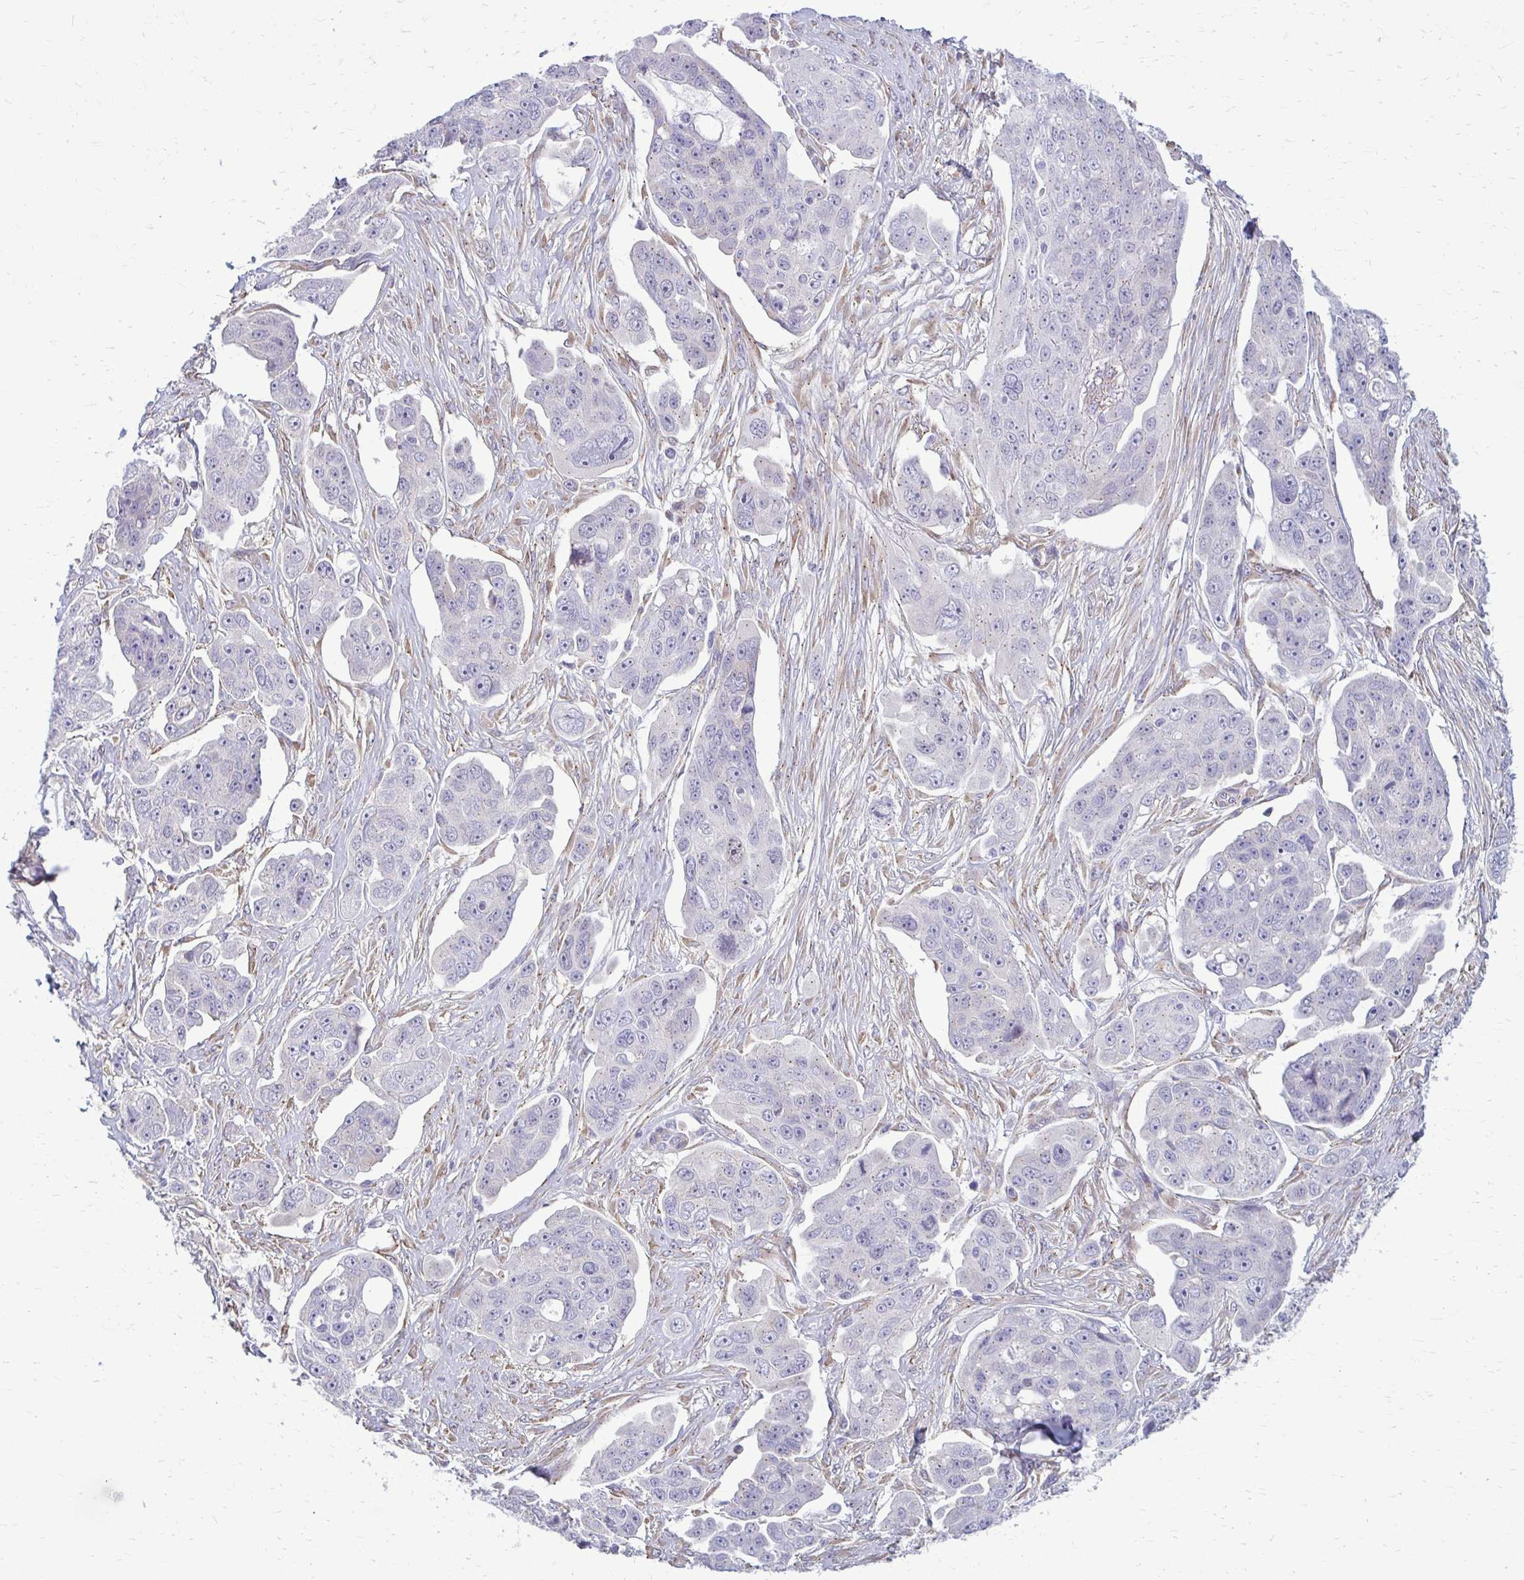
{"staining": {"intensity": "negative", "quantity": "none", "location": "none"}, "tissue": "ovarian cancer", "cell_type": "Tumor cells", "image_type": "cancer", "snomed": [{"axis": "morphology", "description": "Carcinoma, endometroid"}, {"axis": "topography", "description": "Ovary"}], "caption": "This is an immunohistochemistry micrograph of human ovarian cancer. There is no staining in tumor cells.", "gene": "DEPP1", "patient": {"sex": "female", "age": 70}}